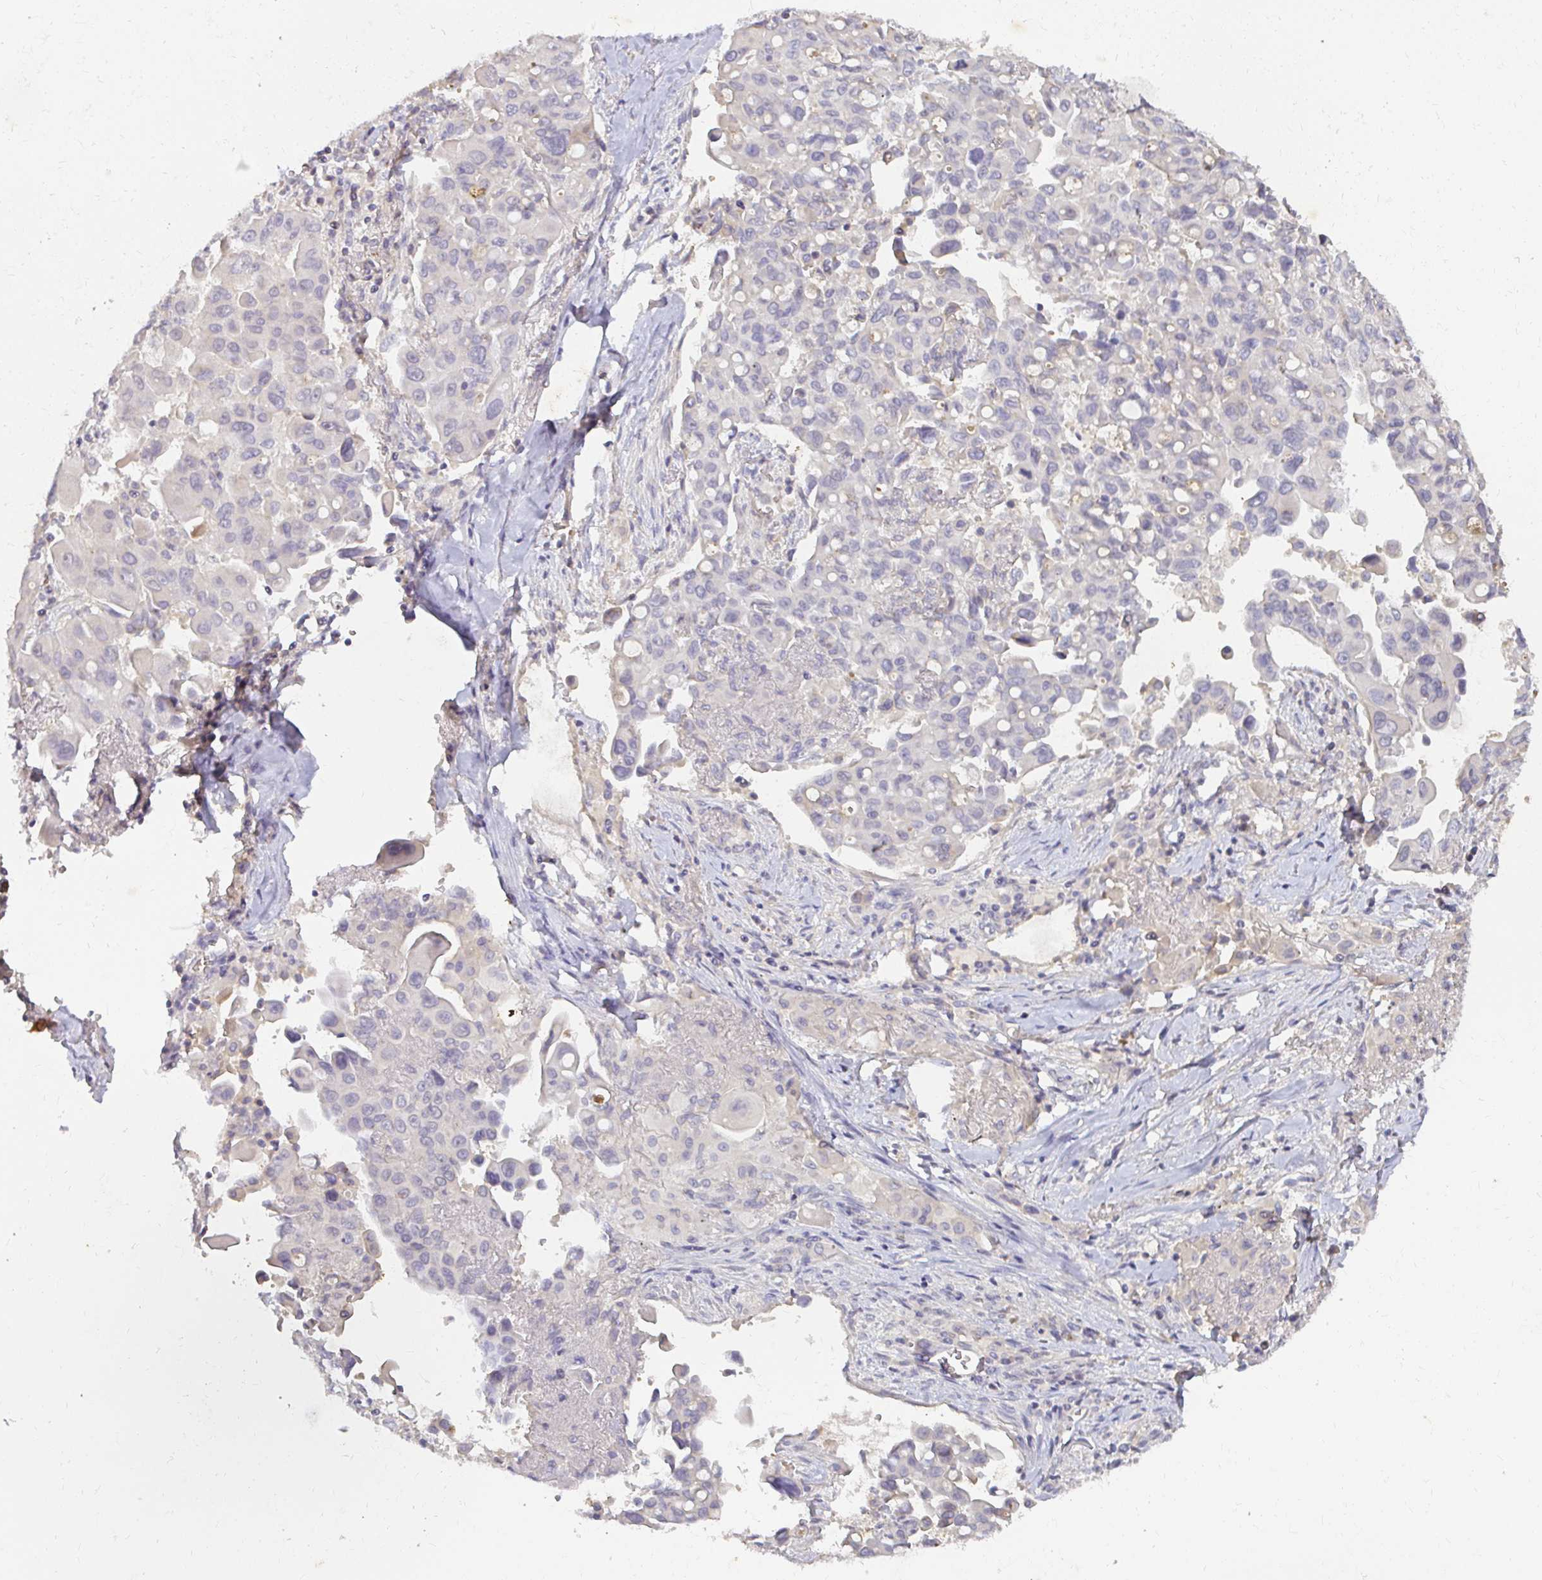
{"staining": {"intensity": "negative", "quantity": "none", "location": "none"}, "tissue": "lung cancer", "cell_type": "Tumor cells", "image_type": "cancer", "snomed": [{"axis": "morphology", "description": "Adenocarcinoma, NOS"}, {"axis": "topography", "description": "Lung"}], "caption": "Protein analysis of lung cancer exhibits no significant expression in tumor cells.", "gene": "LOXL4", "patient": {"sex": "male", "age": 68}}